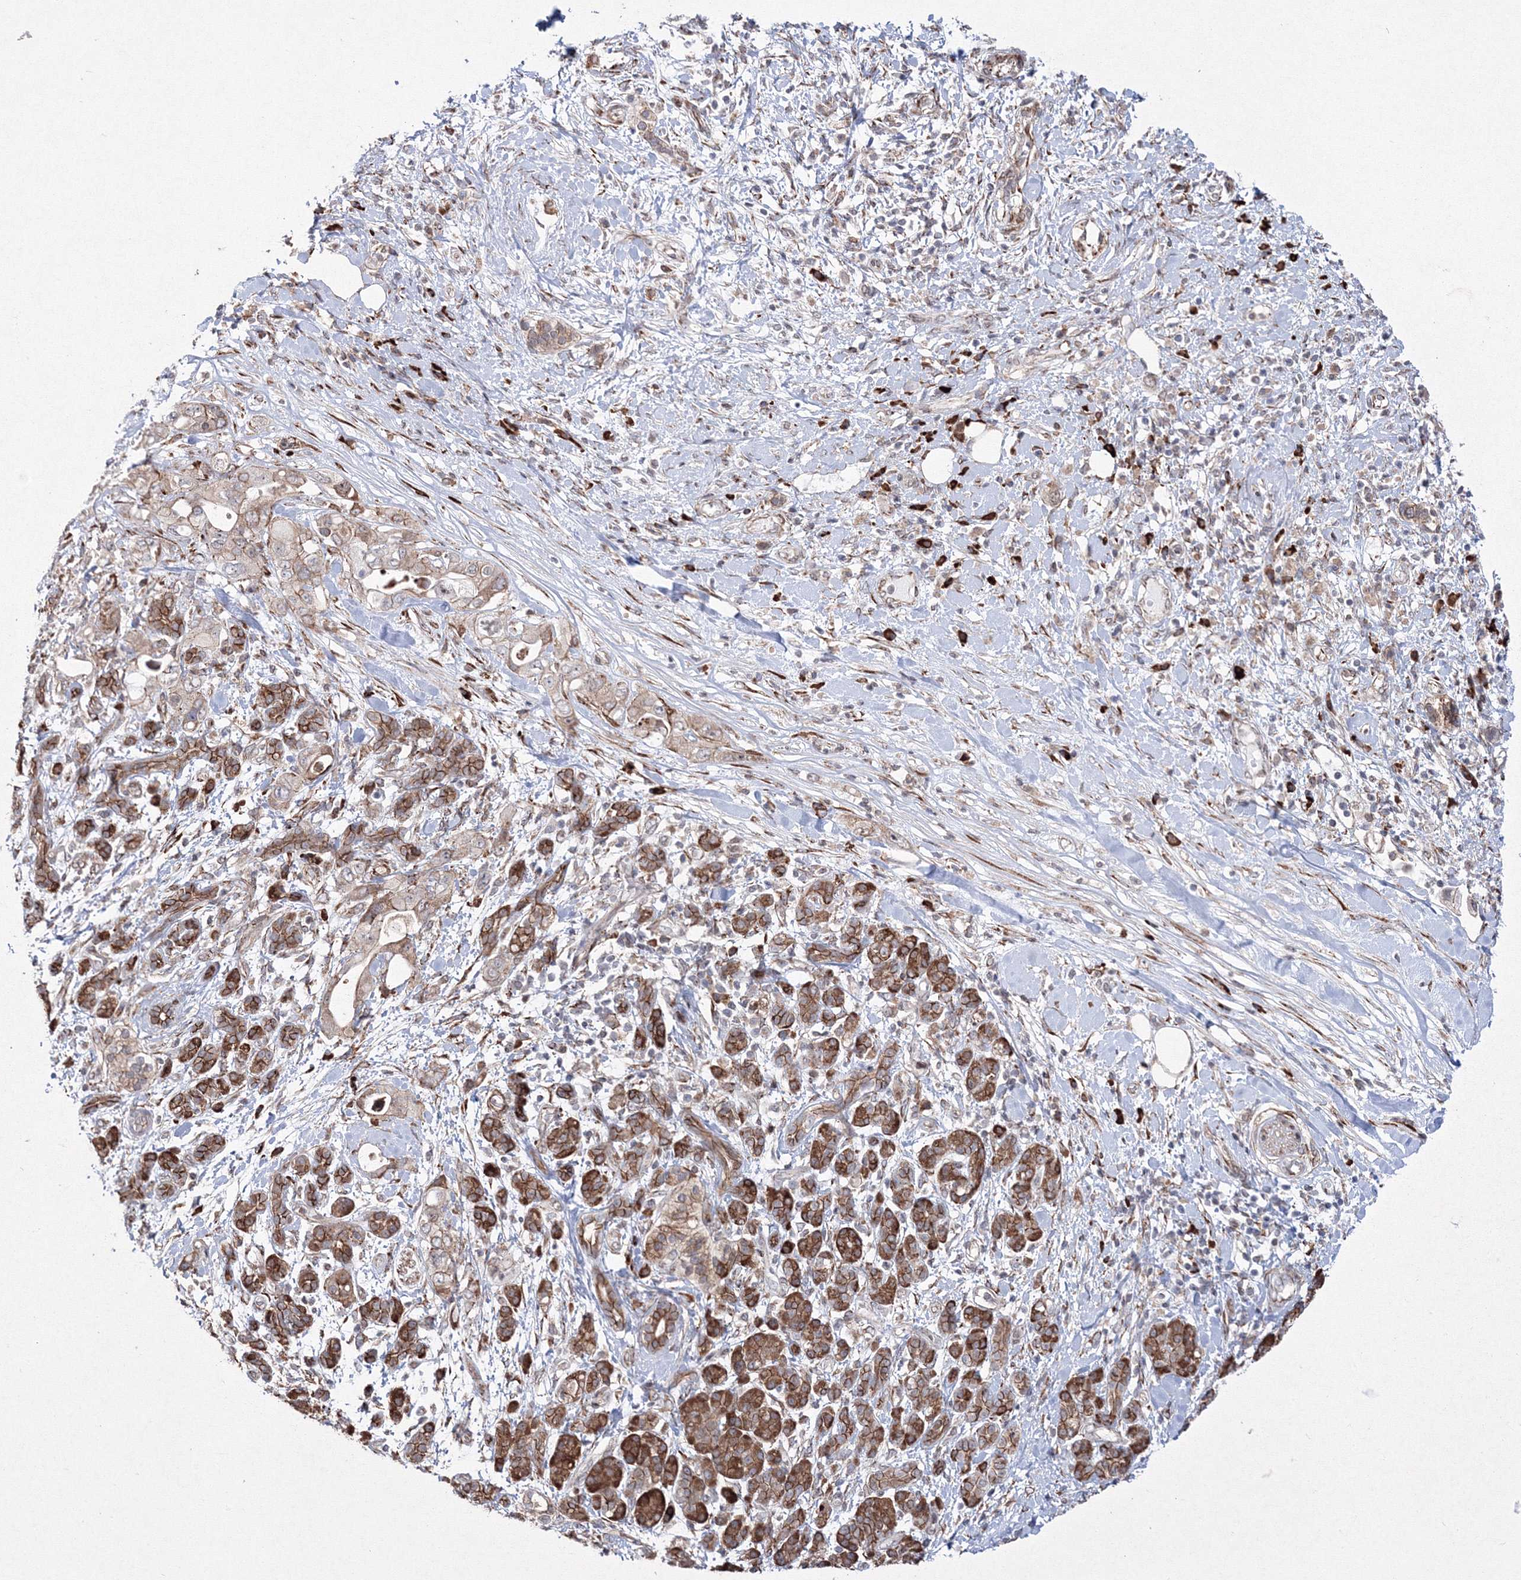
{"staining": {"intensity": "weak", "quantity": "<25%", "location": "cytoplasmic/membranous"}, "tissue": "pancreatic cancer", "cell_type": "Tumor cells", "image_type": "cancer", "snomed": [{"axis": "morphology", "description": "Adenocarcinoma, NOS"}, {"axis": "topography", "description": "Pancreas"}], "caption": "This is a image of IHC staining of pancreatic cancer, which shows no positivity in tumor cells.", "gene": "EFCAB12", "patient": {"sex": "female", "age": 56}}